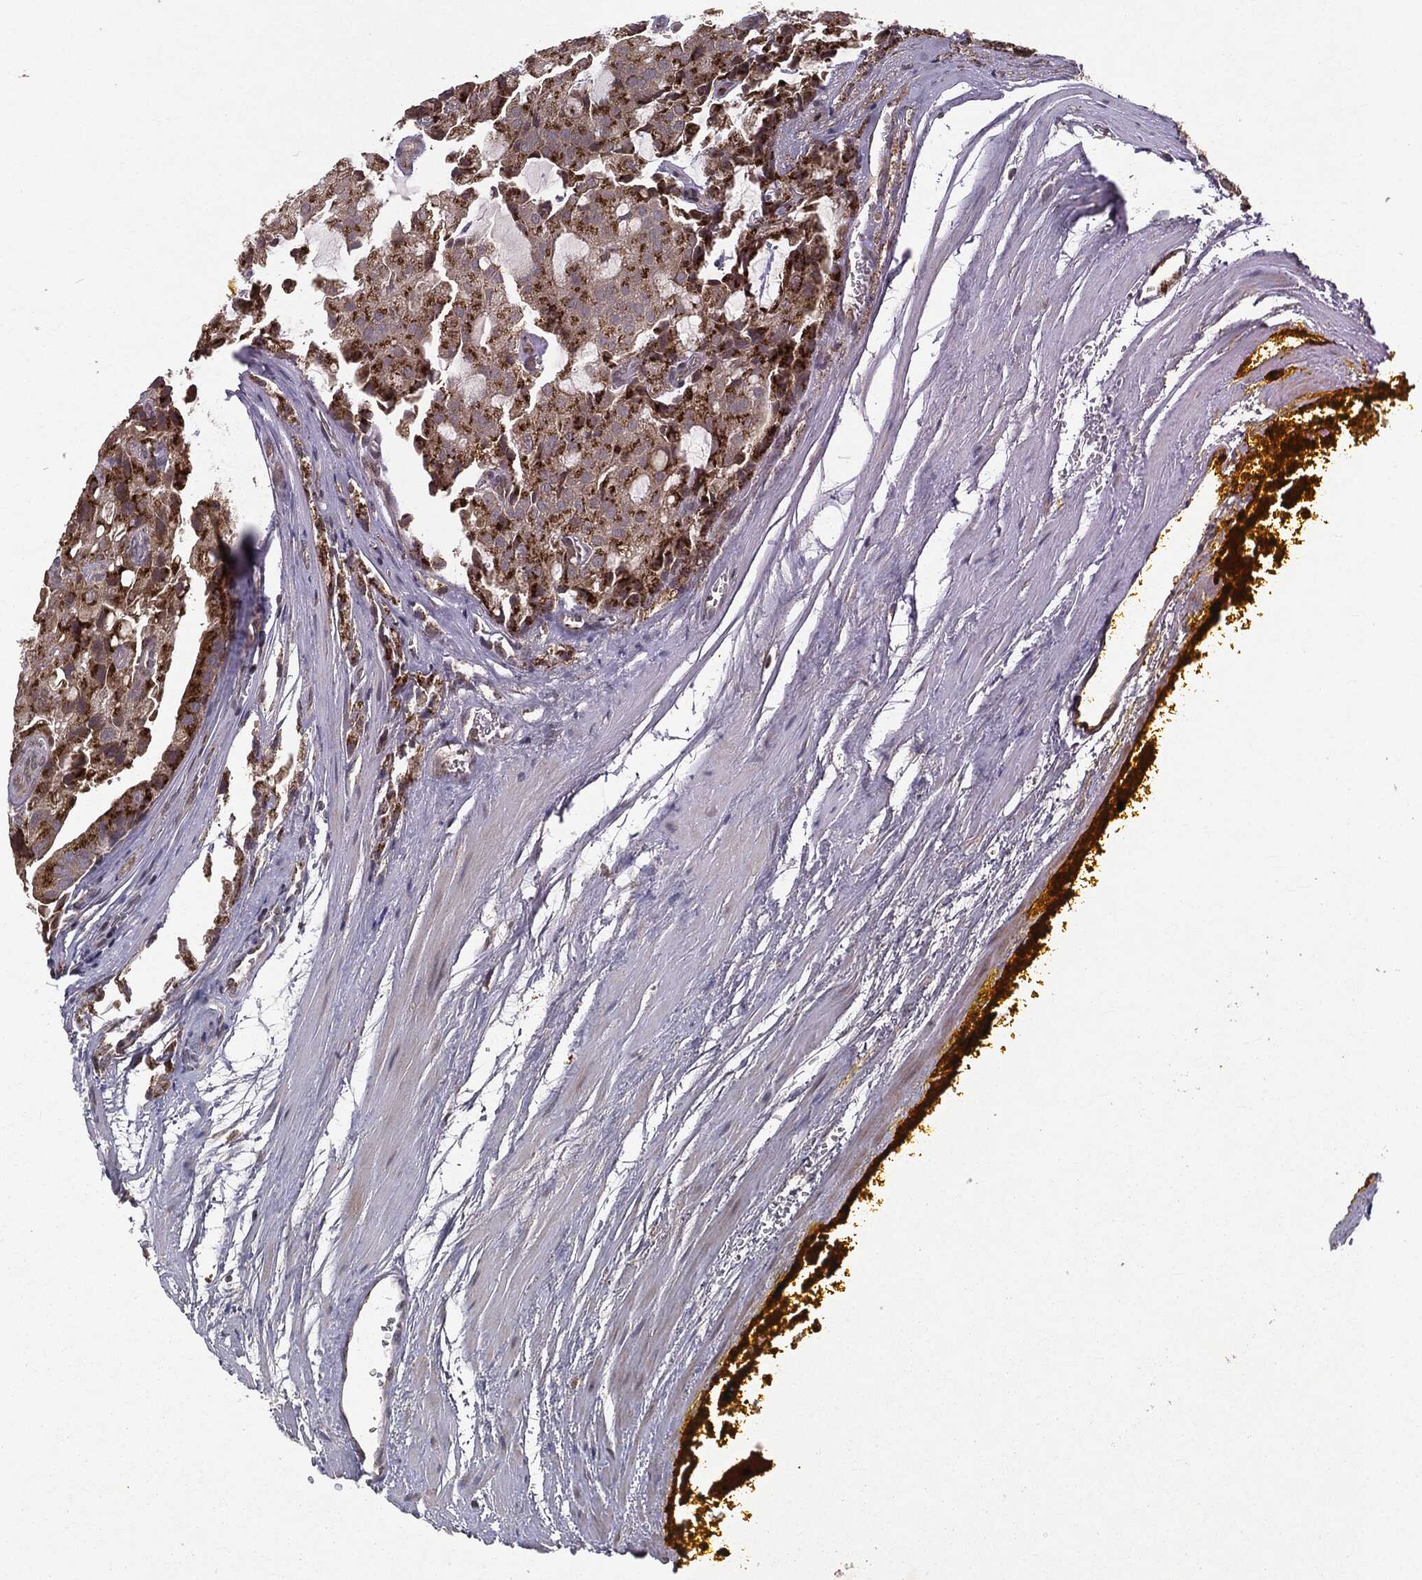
{"staining": {"intensity": "strong", "quantity": ">75%", "location": "cytoplasmic/membranous"}, "tissue": "prostate cancer", "cell_type": "Tumor cells", "image_type": "cancer", "snomed": [{"axis": "morphology", "description": "Adenocarcinoma, NOS"}, {"axis": "topography", "description": "Prostate and seminal vesicle, NOS"}, {"axis": "topography", "description": "Prostate"}], "caption": "Immunohistochemistry (IHC) (DAB (3,3'-diaminobenzidine)) staining of prostate cancer (adenocarcinoma) reveals strong cytoplasmic/membranous protein positivity in about >75% of tumor cells. The staining was performed using DAB to visualize the protein expression in brown, while the nuclei were stained in blue with hematoxylin (Magnification: 20x).", "gene": "PLPPR2", "patient": {"sex": "male", "age": 67}}